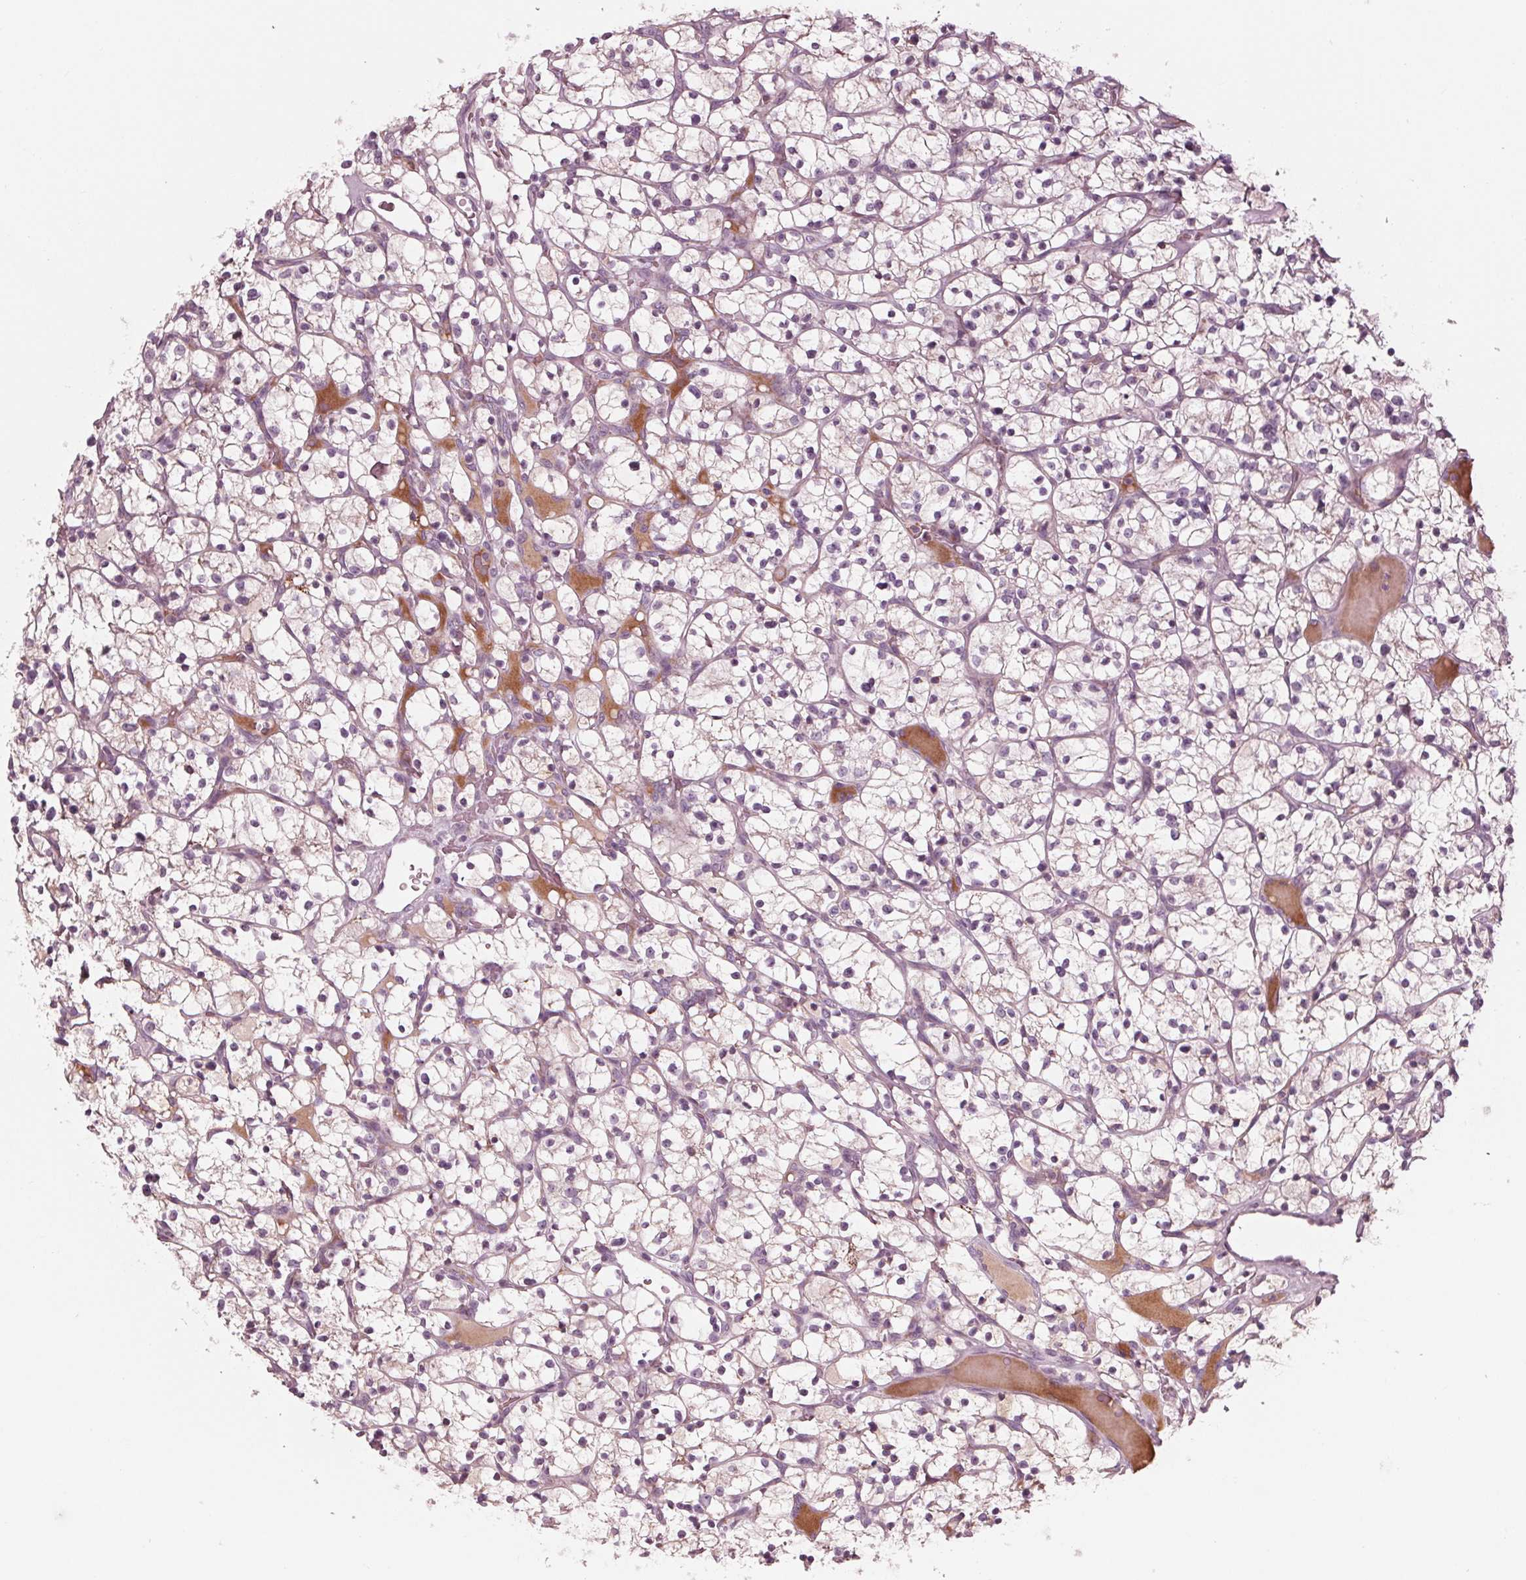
{"staining": {"intensity": "negative", "quantity": "none", "location": "none"}, "tissue": "renal cancer", "cell_type": "Tumor cells", "image_type": "cancer", "snomed": [{"axis": "morphology", "description": "Adenocarcinoma, NOS"}, {"axis": "topography", "description": "Kidney"}], "caption": "DAB (3,3'-diaminobenzidine) immunohistochemical staining of human renal cancer displays no significant staining in tumor cells.", "gene": "CLN6", "patient": {"sex": "female", "age": 64}}